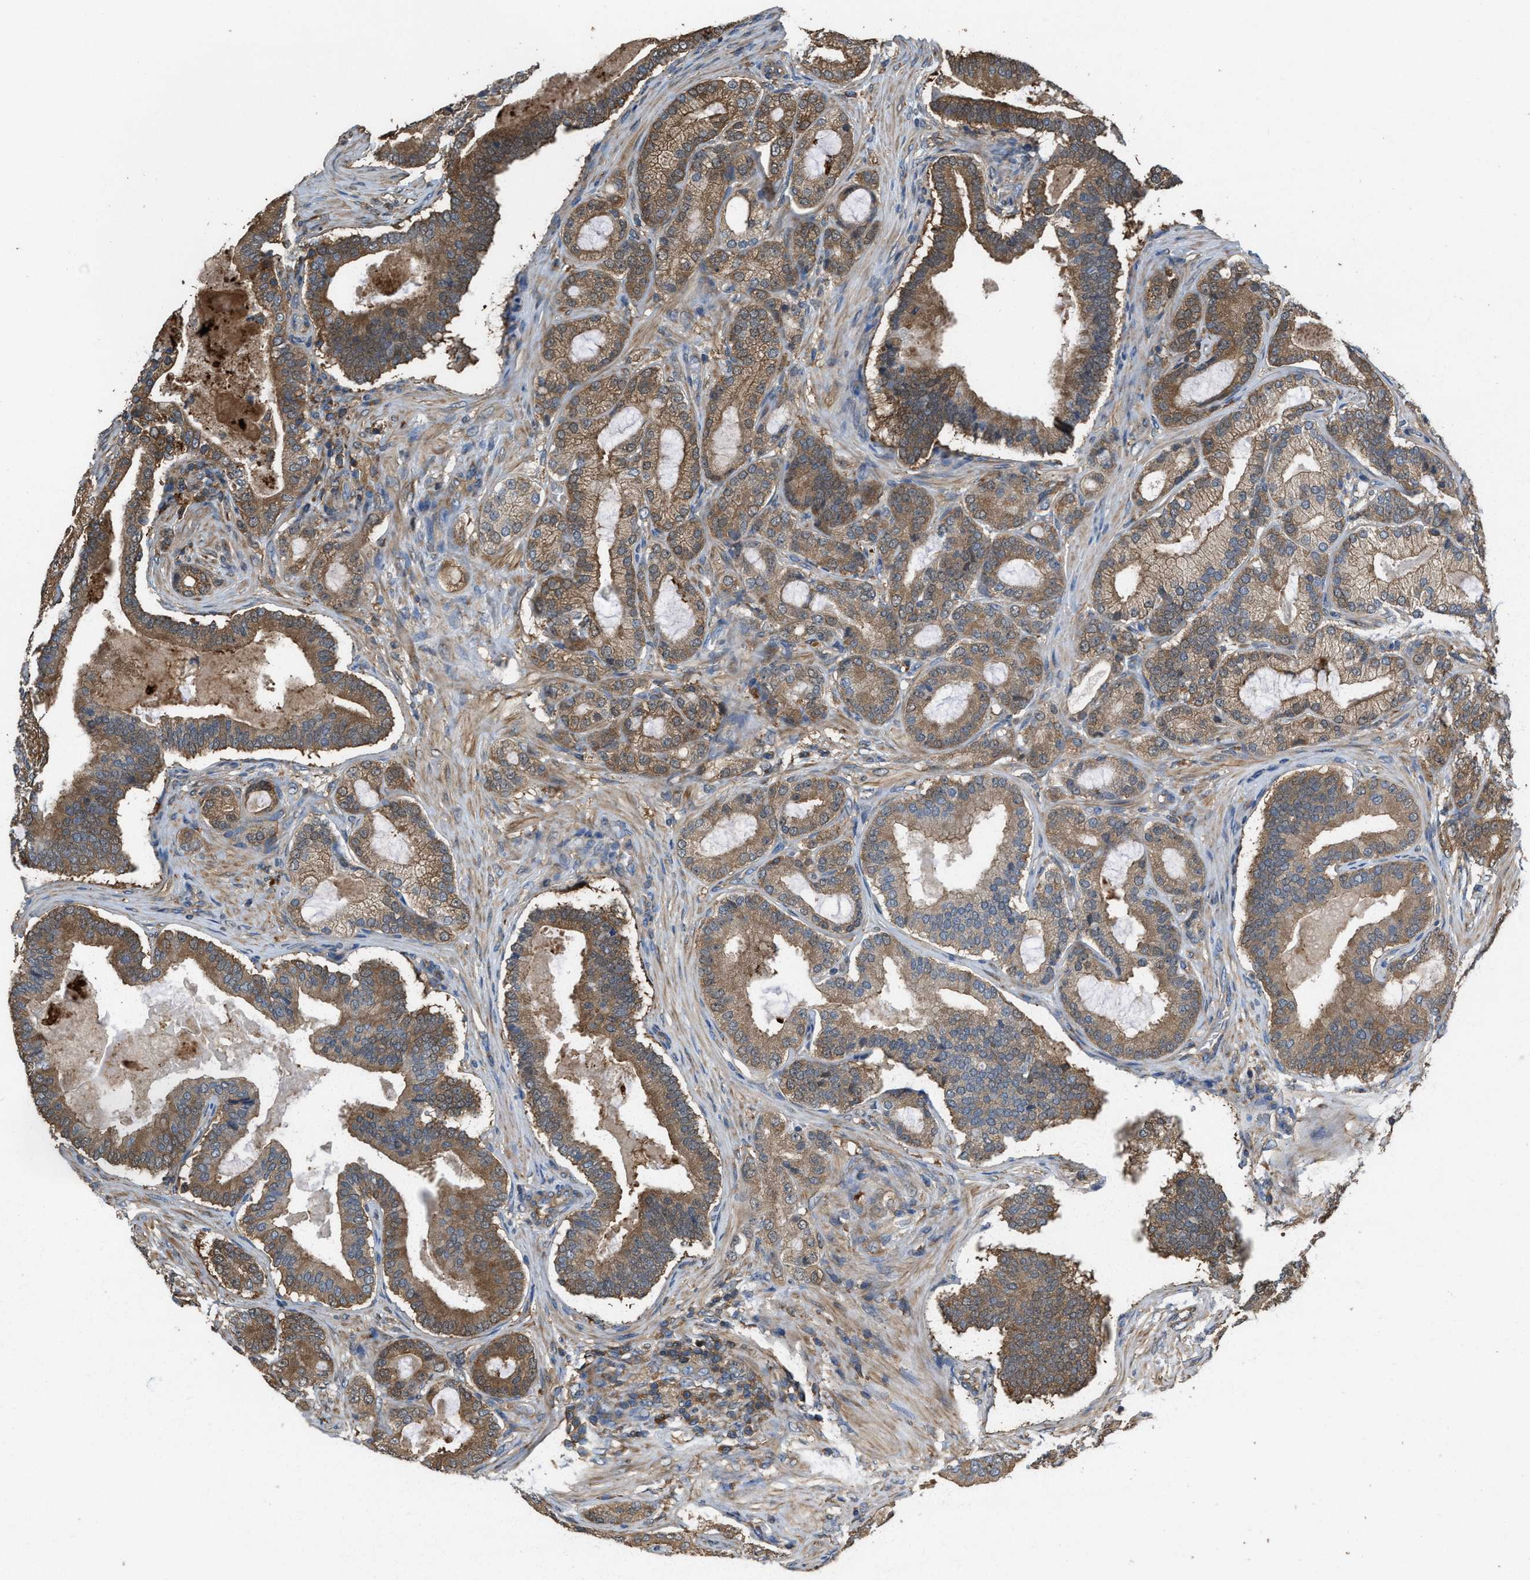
{"staining": {"intensity": "moderate", "quantity": ">75%", "location": "cytoplasmic/membranous"}, "tissue": "prostate cancer", "cell_type": "Tumor cells", "image_type": "cancer", "snomed": [{"axis": "morphology", "description": "Adenocarcinoma, High grade"}, {"axis": "topography", "description": "Prostate"}], "caption": "Brown immunohistochemical staining in prostate cancer displays moderate cytoplasmic/membranous positivity in about >75% of tumor cells. (DAB (3,3'-diaminobenzidine) IHC with brightfield microscopy, high magnification).", "gene": "ATIC", "patient": {"sex": "male", "age": 60}}